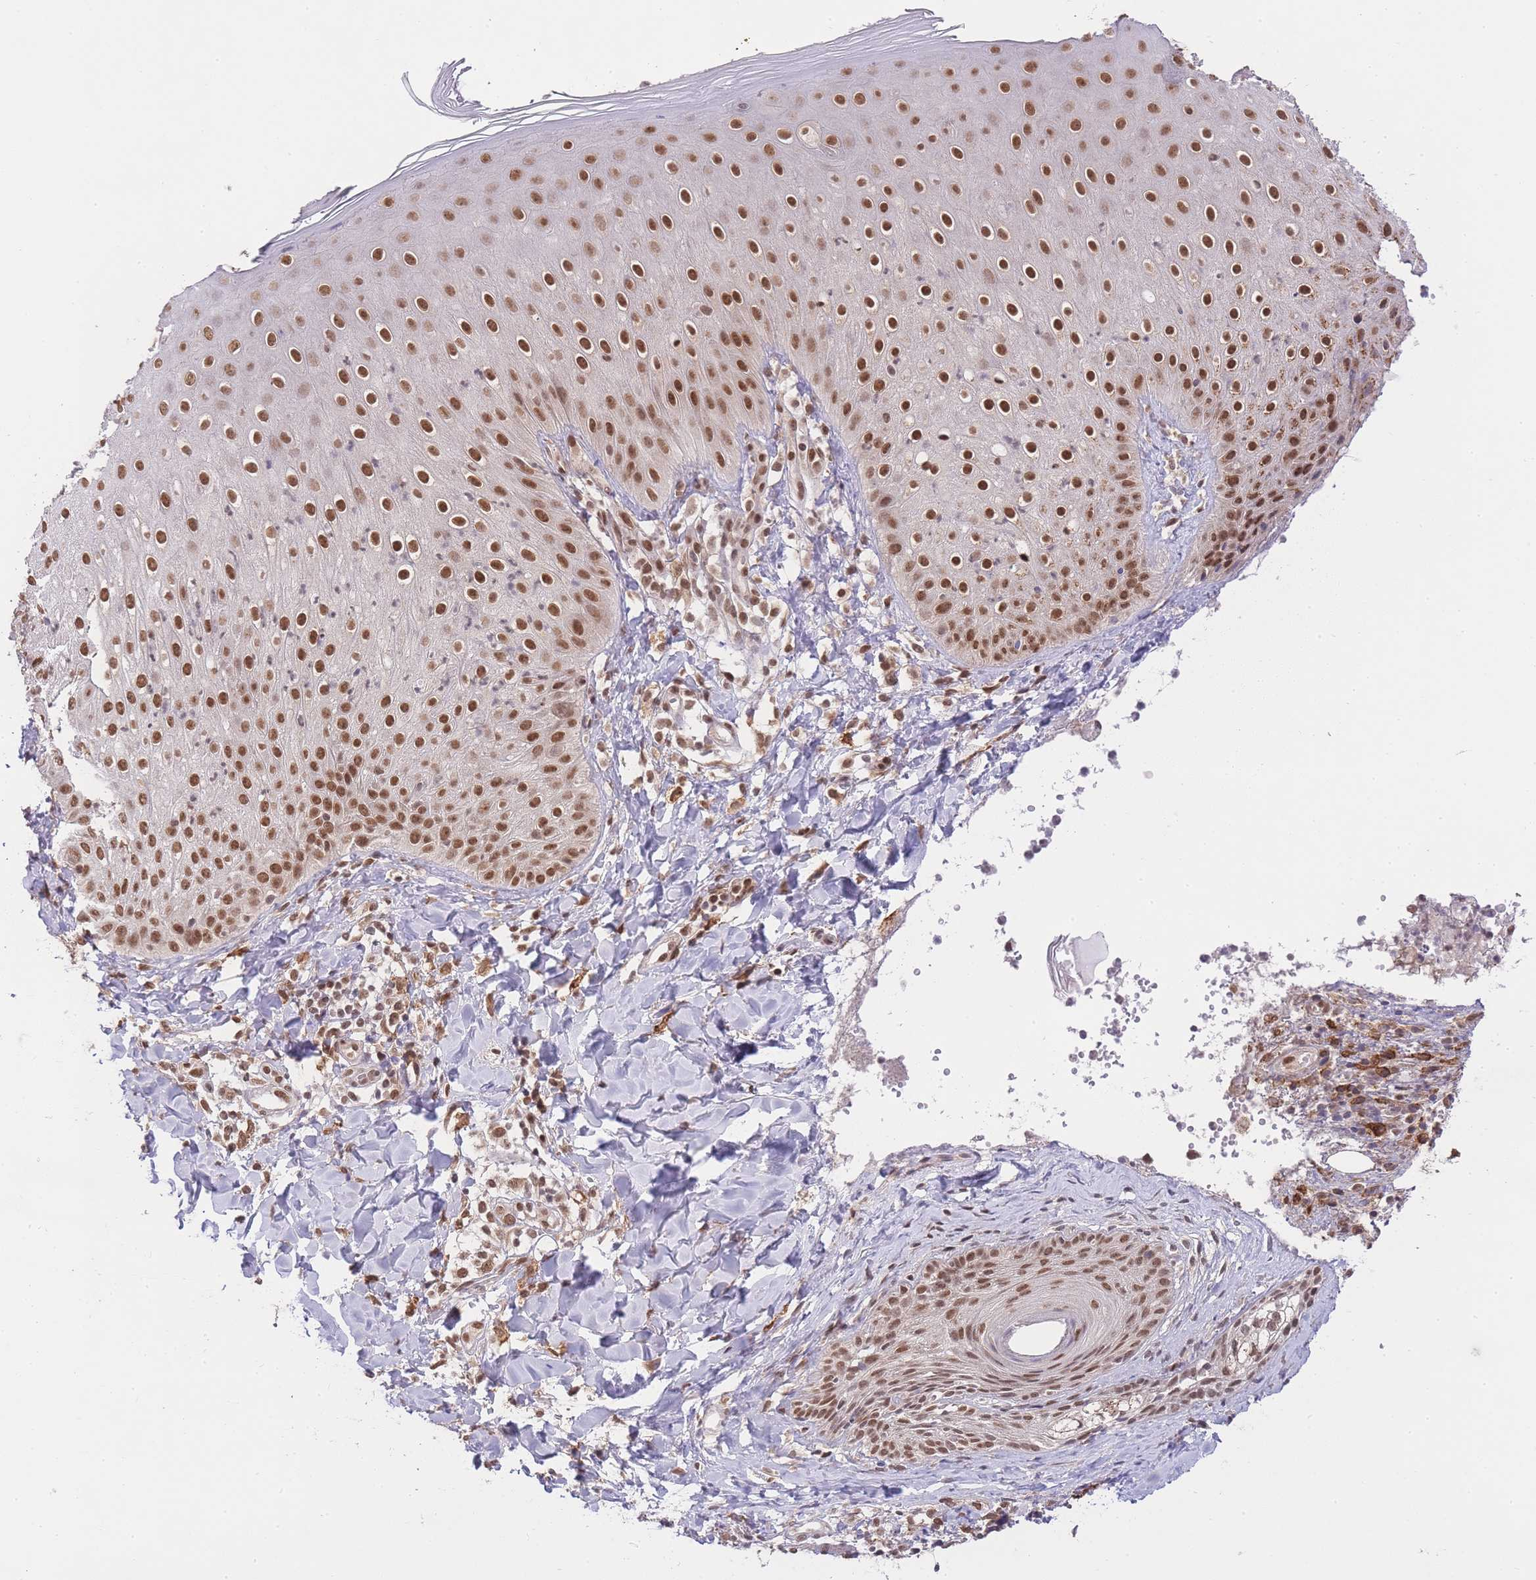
{"staining": {"intensity": "moderate", "quantity": ">75%", "location": "nuclear"}, "tissue": "skin", "cell_type": "Epidermal cells", "image_type": "normal", "snomed": [{"axis": "morphology", "description": "Normal tissue, NOS"}, {"axis": "morphology", "description": "Inflammation, NOS"}, {"axis": "topography", "description": "Soft tissue"}, {"axis": "topography", "description": "Anal"}], "caption": "Unremarkable skin reveals moderate nuclear positivity in approximately >75% of epidermal cells (Stains: DAB (3,3'-diaminobenzidine) in brown, nuclei in blue, Microscopy: brightfield microscopy at high magnification)..", "gene": "TMED3", "patient": {"sex": "female", "age": 15}}